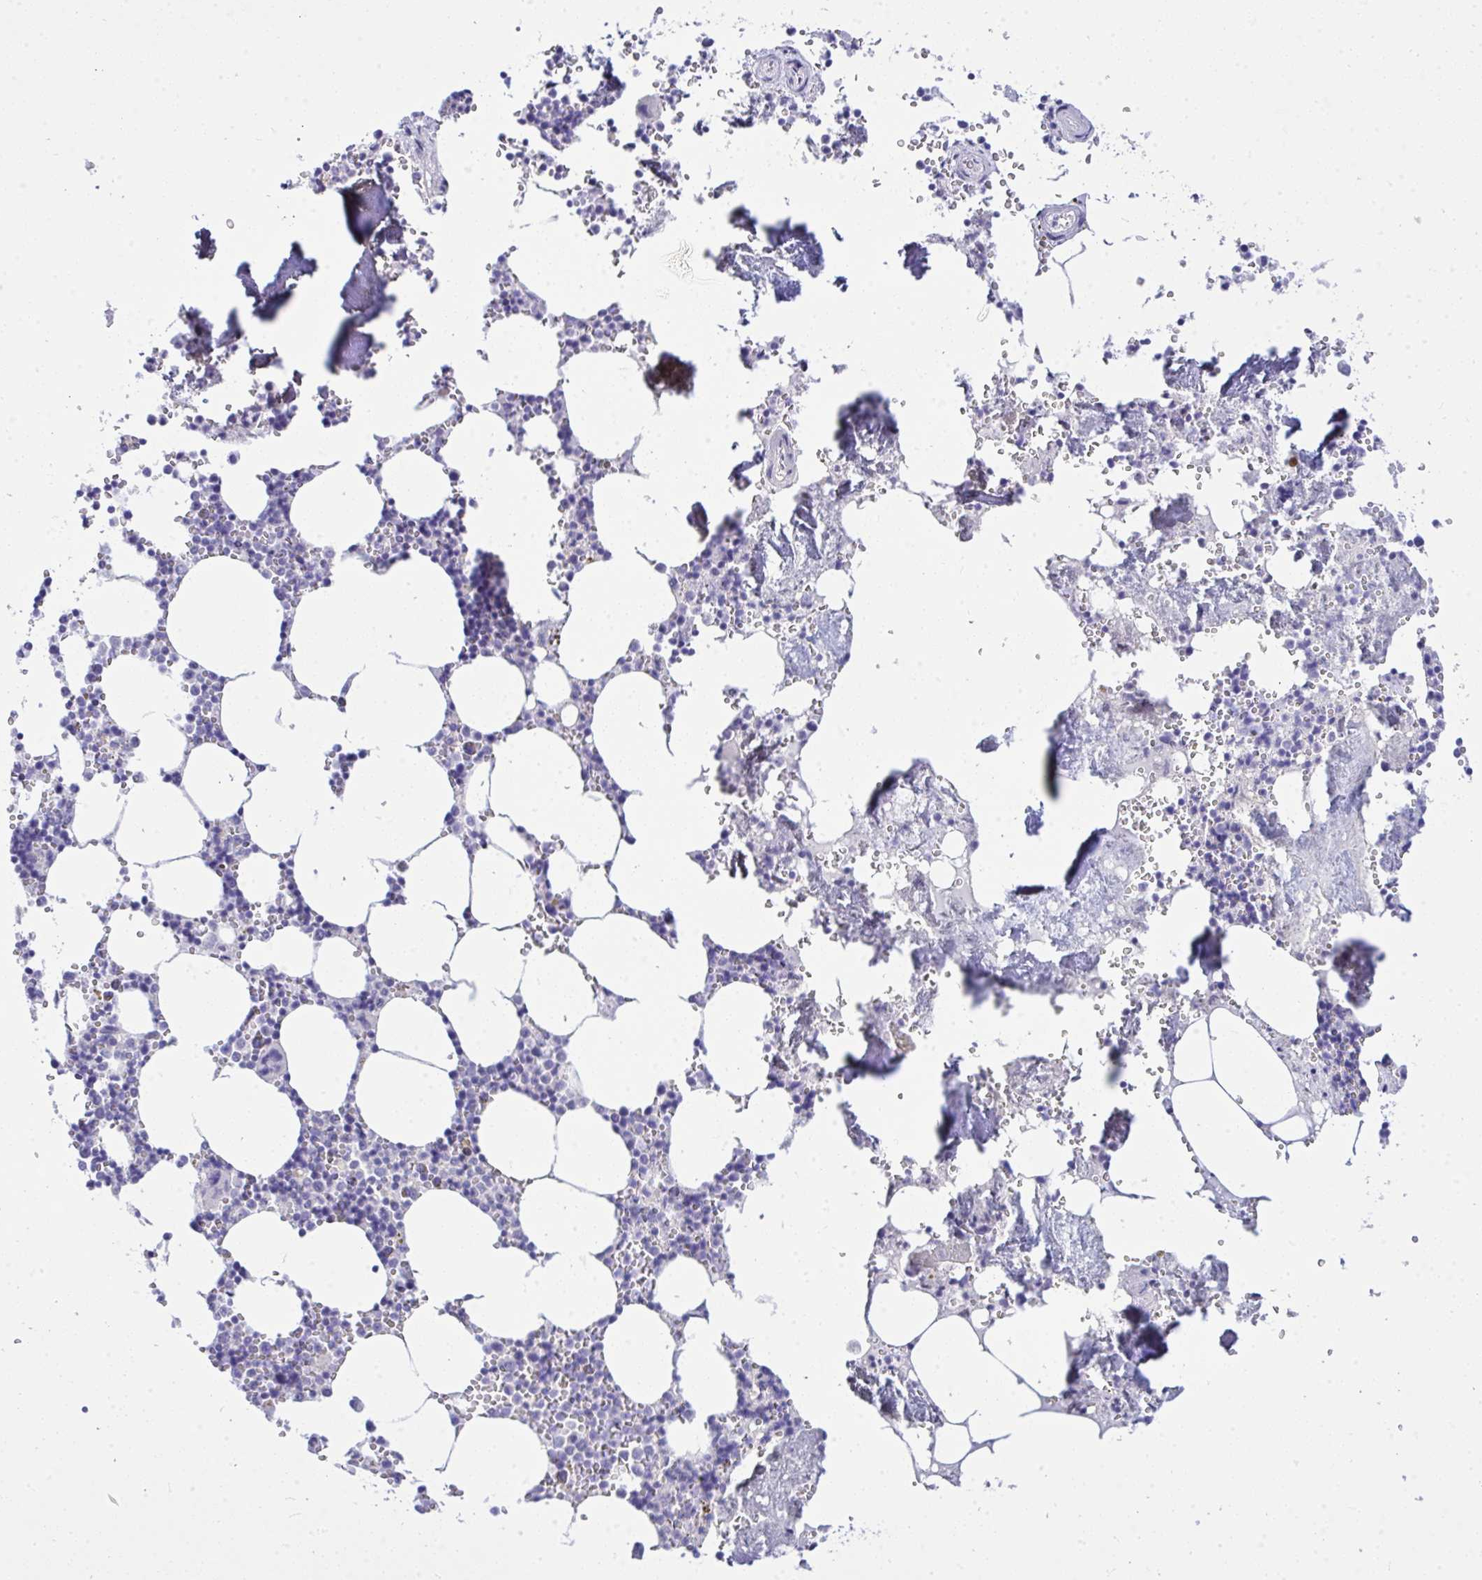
{"staining": {"intensity": "negative", "quantity": "none", "location": "none"}, "tissue": "bone marrow", "cell_type": "Hematopoietic cells", "image_type": "normal", "snomed": [{"axis": "morphology", "description": "Normal tissue, NOS"}, {"axis": "topography", "description": "Bone marrow"}], "caption": "A high-resolution image shows immunohistochemistry (IHC) staining of normal bone marrow, which shows no significant expression in hematopoietic cells.", "gene": "NFXL1", "patient": {"sex": "male", "age": 54}}